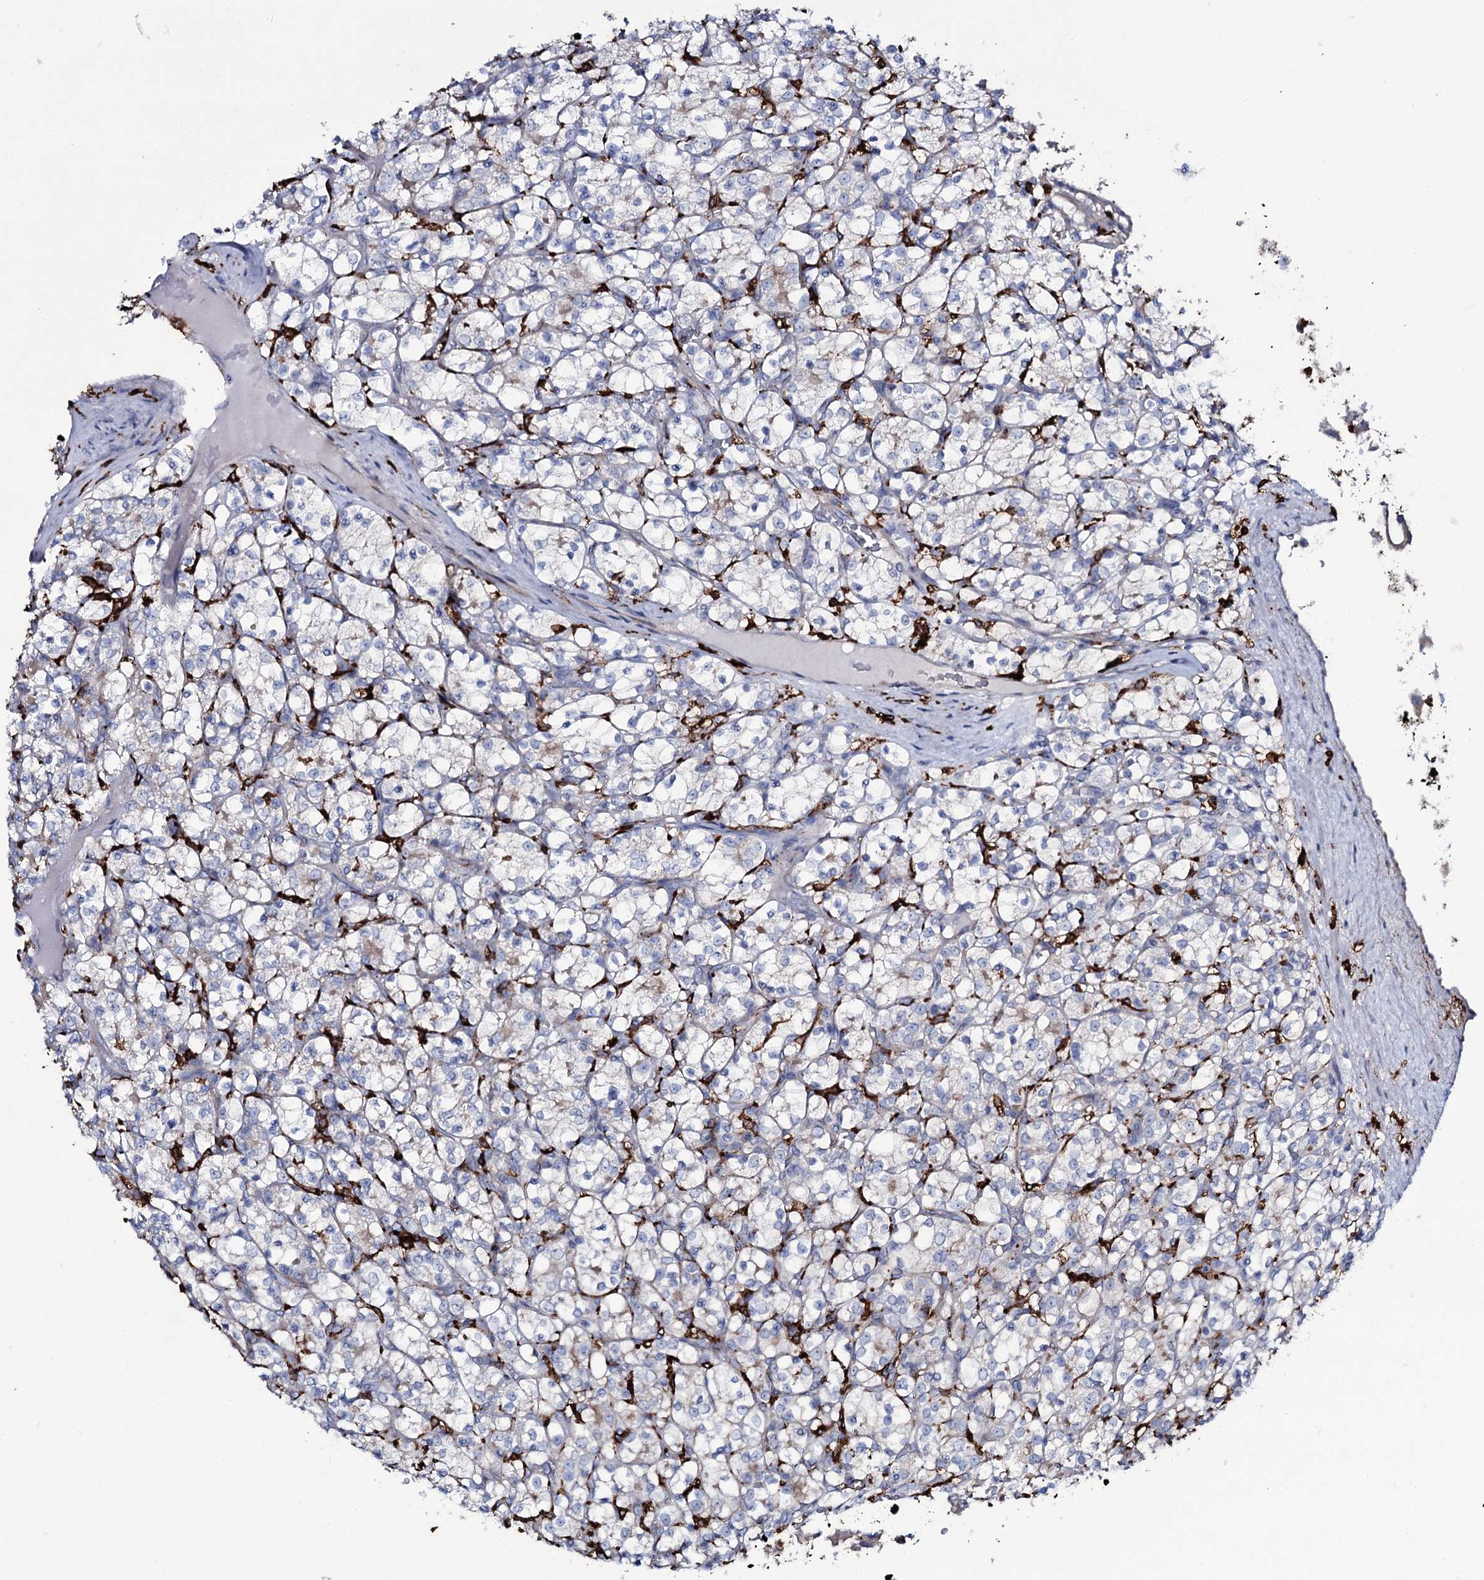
{"staining": {"intensity": "negative", "quantity": "none", "location": "none"}, "tissue": "renal cancer", "cell_type": "Tumor cells", "image_type": "cancer", "snomed": [{"axis": "morphology", "description": "Adenocarcinoma, NOS"}, {"axis": "topography", "description": "Kidney"}], "caption": "This is an IHC histopathology image of renal adenocarcinoma. There is no expression in tumor cells.", "gene": "OSBPL2", "patient": {"sex": "female", "age": 69}}